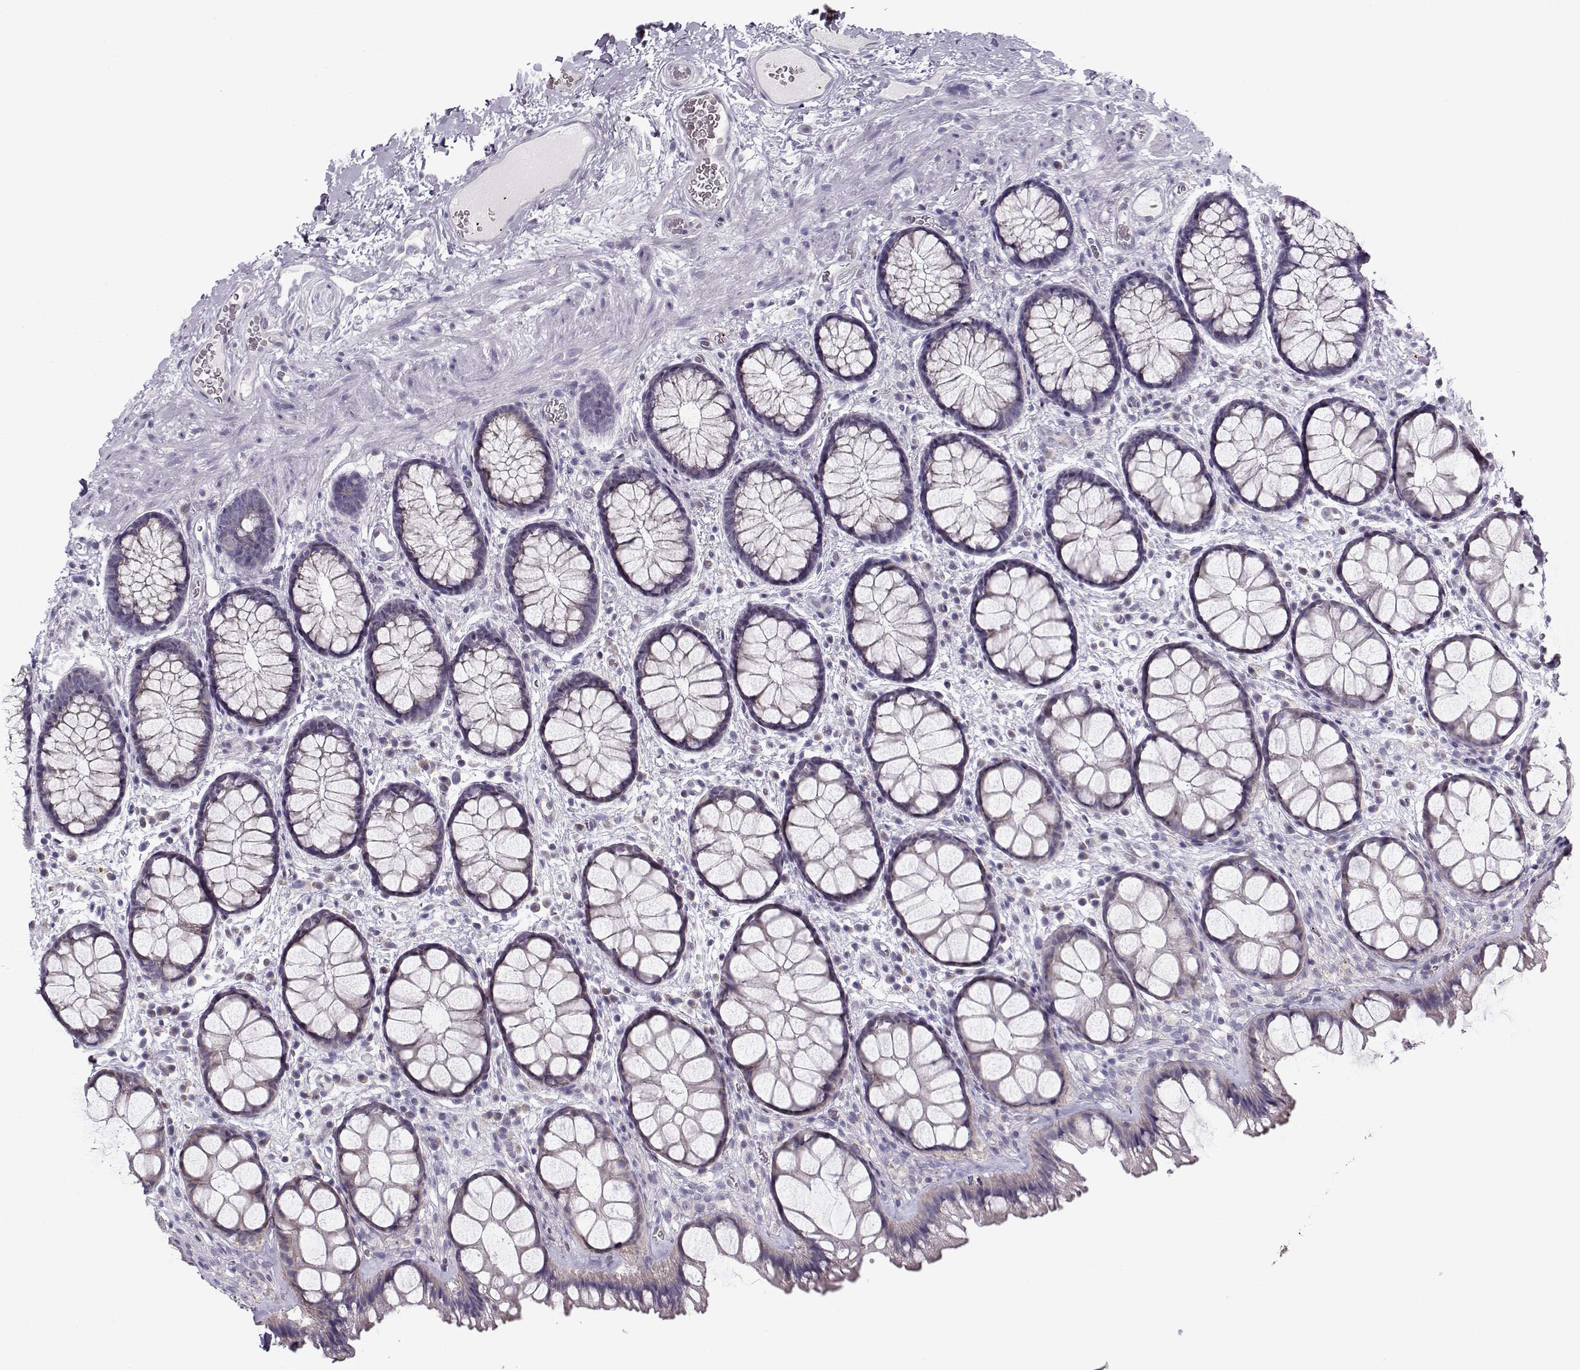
{"staining": {"intensity": "negative", "quantity": "none", "location": "none"}, "tissue": "rectum", "cell_type": "Glandular cells", "image_type": "normal", "snomed": [{"axis": "morphology", "description": "Normal tissue, NOS"}, {"axis": "topography", "description": "Rectum"}], "caption": "This is an immunohistochemistry photomicrograph of unremarkable human rectum. There is no positivity in glandular cells.", "gene": "KLF17", "patient": {"sex": "female", "age": 62}}